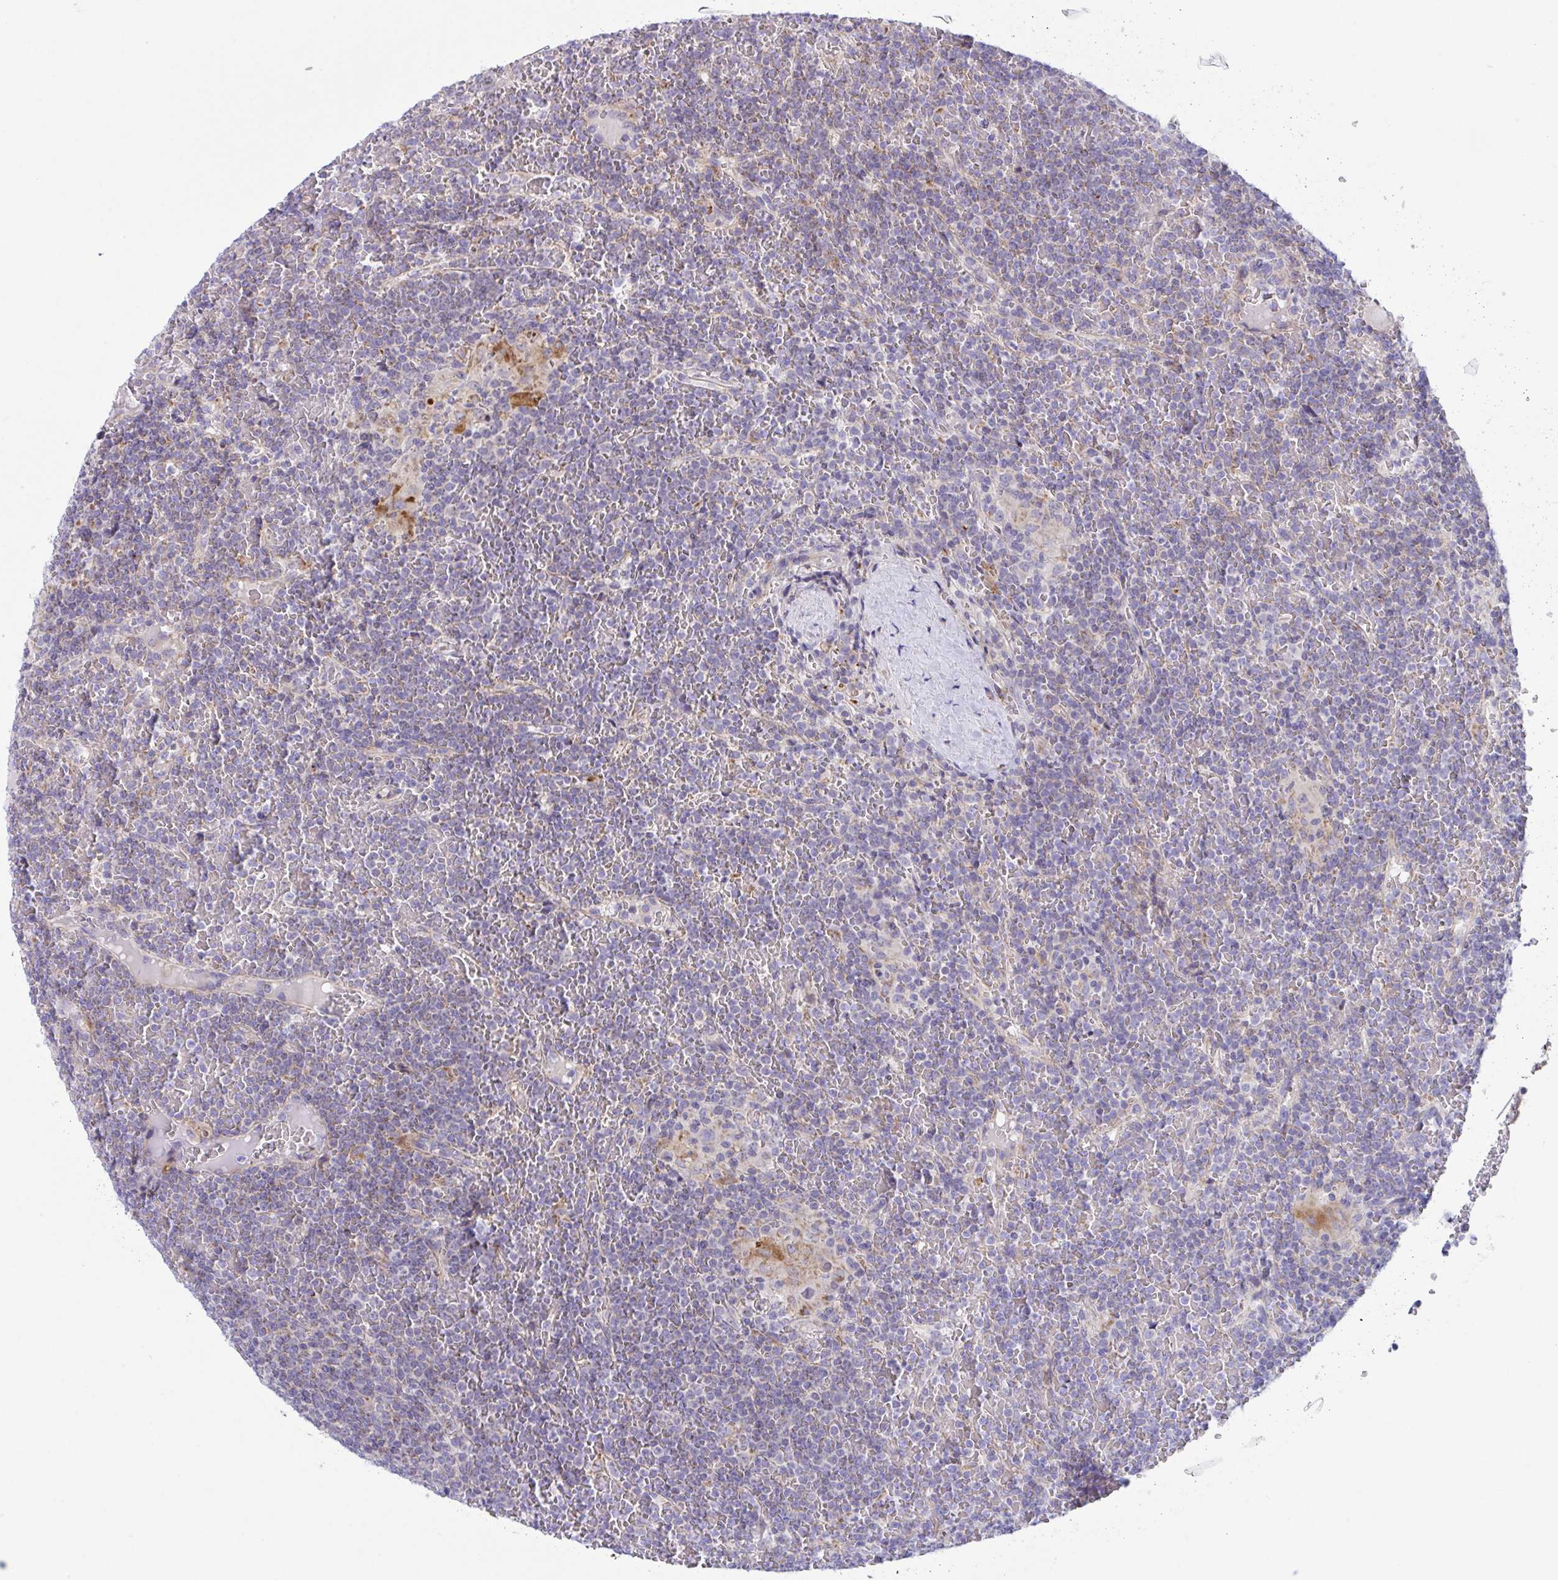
{"staining": {"intensity": "negative", "quantity": "none", "location": "none"}, "tissue": "lymphoma", "cell_type": "Tumor cells", "image_type": "cancer", "snomed": [{"axis": "morphology", "description": "Malignant lymphoma, non-Hodgkin's type, Low grade"}, {"axis": "topography", "description": "Spleen"}], "caption": "Immunohistochemistry (IHC) micrograph of malignant lymphoma, non-Hodgkin's type (low-grade) stained for a protein (brown), which demonstrates no expression in tumor cells. The staining was performed using DAB (3,3'-diaminobenzidine) to visualize the protein expression in brown, while the nuclei were stained in blue with hematoxylin (Magnification: 20x).", "gene": "DTX3", "patient": {"sex": "female", "age": 19}}